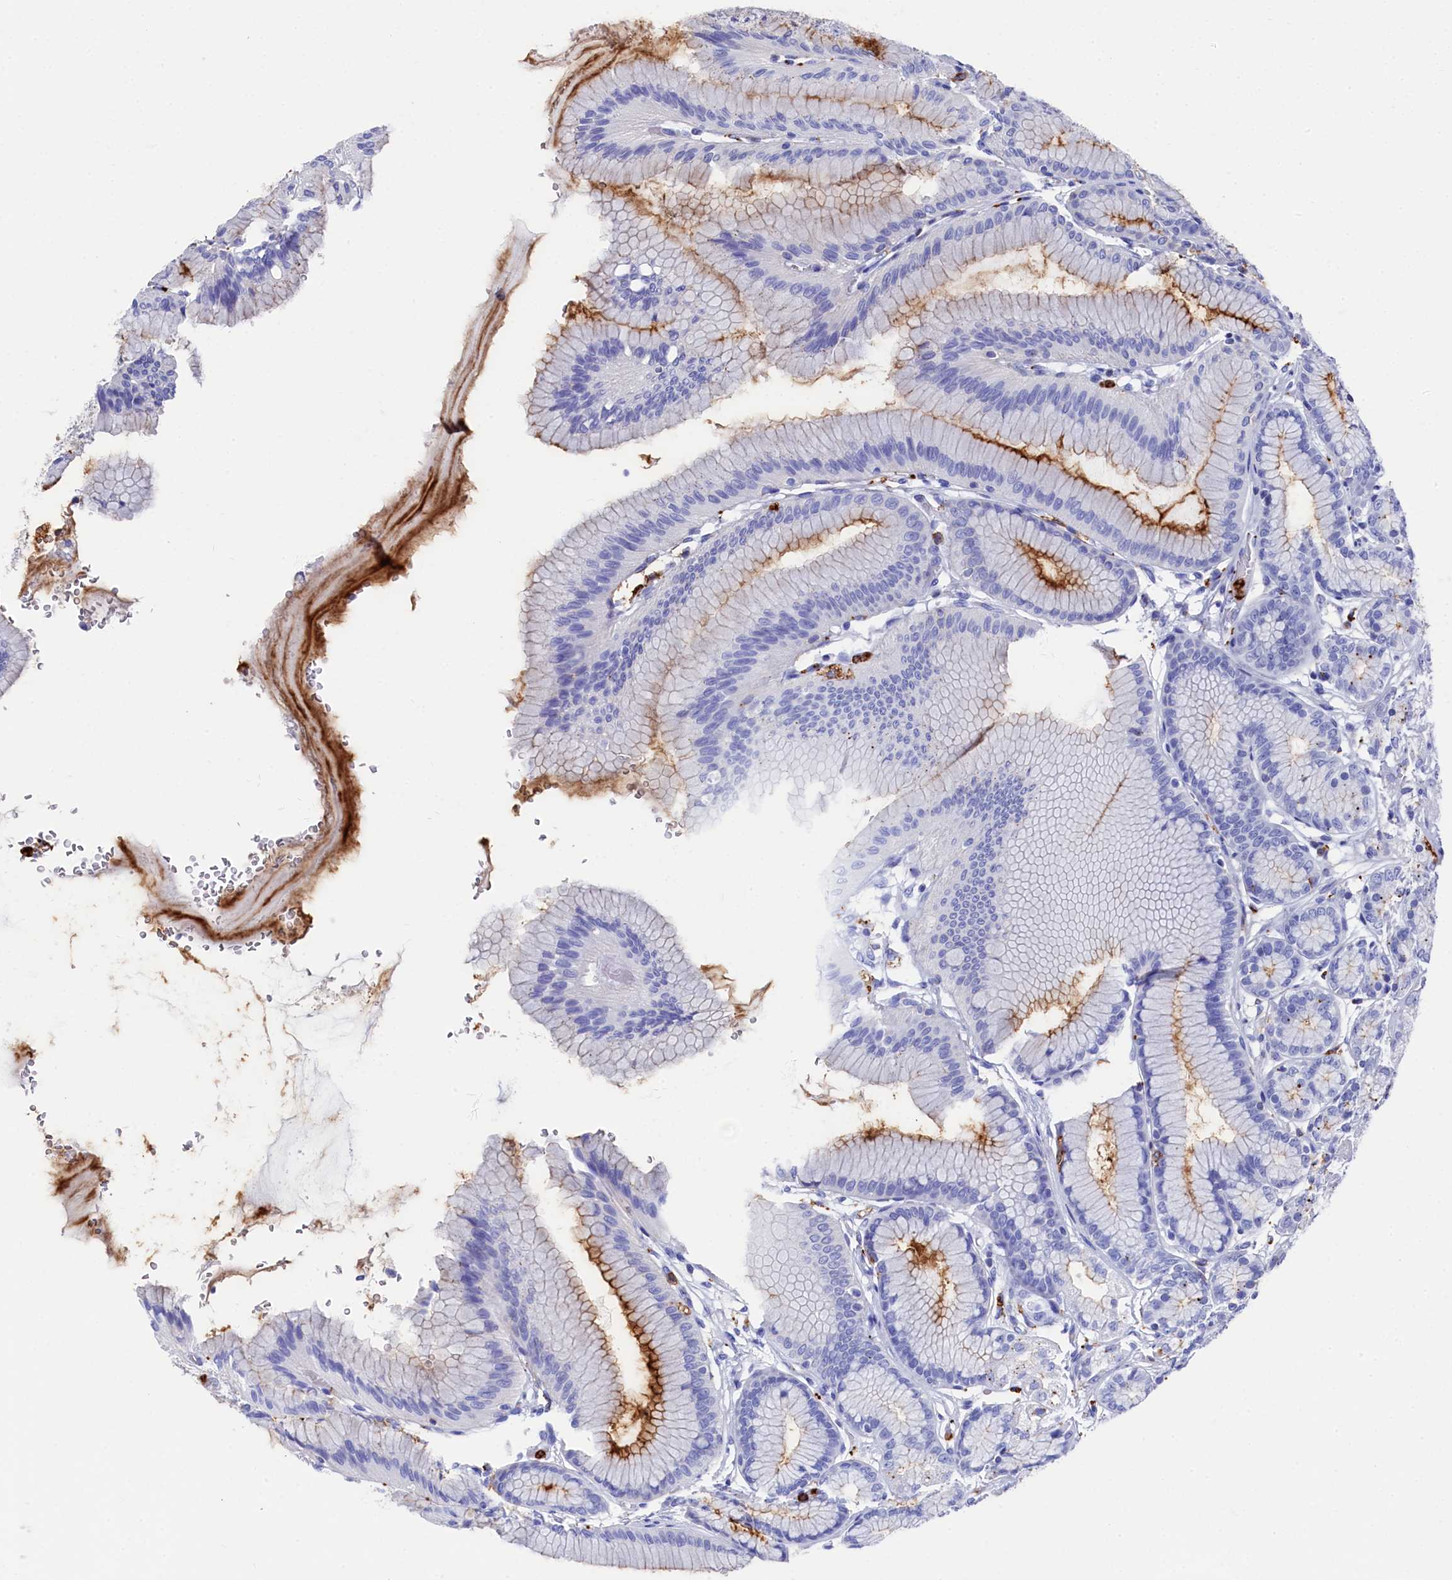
{"staining": {"intensity": "strong", "quantity": "<25%", "location": "cytoplasmic/membranous"}, "tissue": "stomach", "cell_type": "Glandular cells", "image_type": "normal", "snomed": [{"axis": "morphology", "description": "Normal tissue, NOS"}, {"axis": "morphology", "description": "Adenocarcinoma, NOS"}, {"axis": "morphology", "description": "Adenocarcinoma, High grade"}, {"axis": "topography", "description": "Stomach, upper"}, {"axis": "topography", "description": "Stomach"}], "caption": "The histopathology image reveals staining of benign stomach, revealing strong cytoplasmic/membranous protein positivity (brown color) within glandular cells. The staining was performed using DAB (3,3'-diaminobenzidine), with brown indicating positive protein expression. Nuclei are stained blue with hematoxylin.", "gene": "PLAC8", "patient": {"sex": "female", "age": 65}}